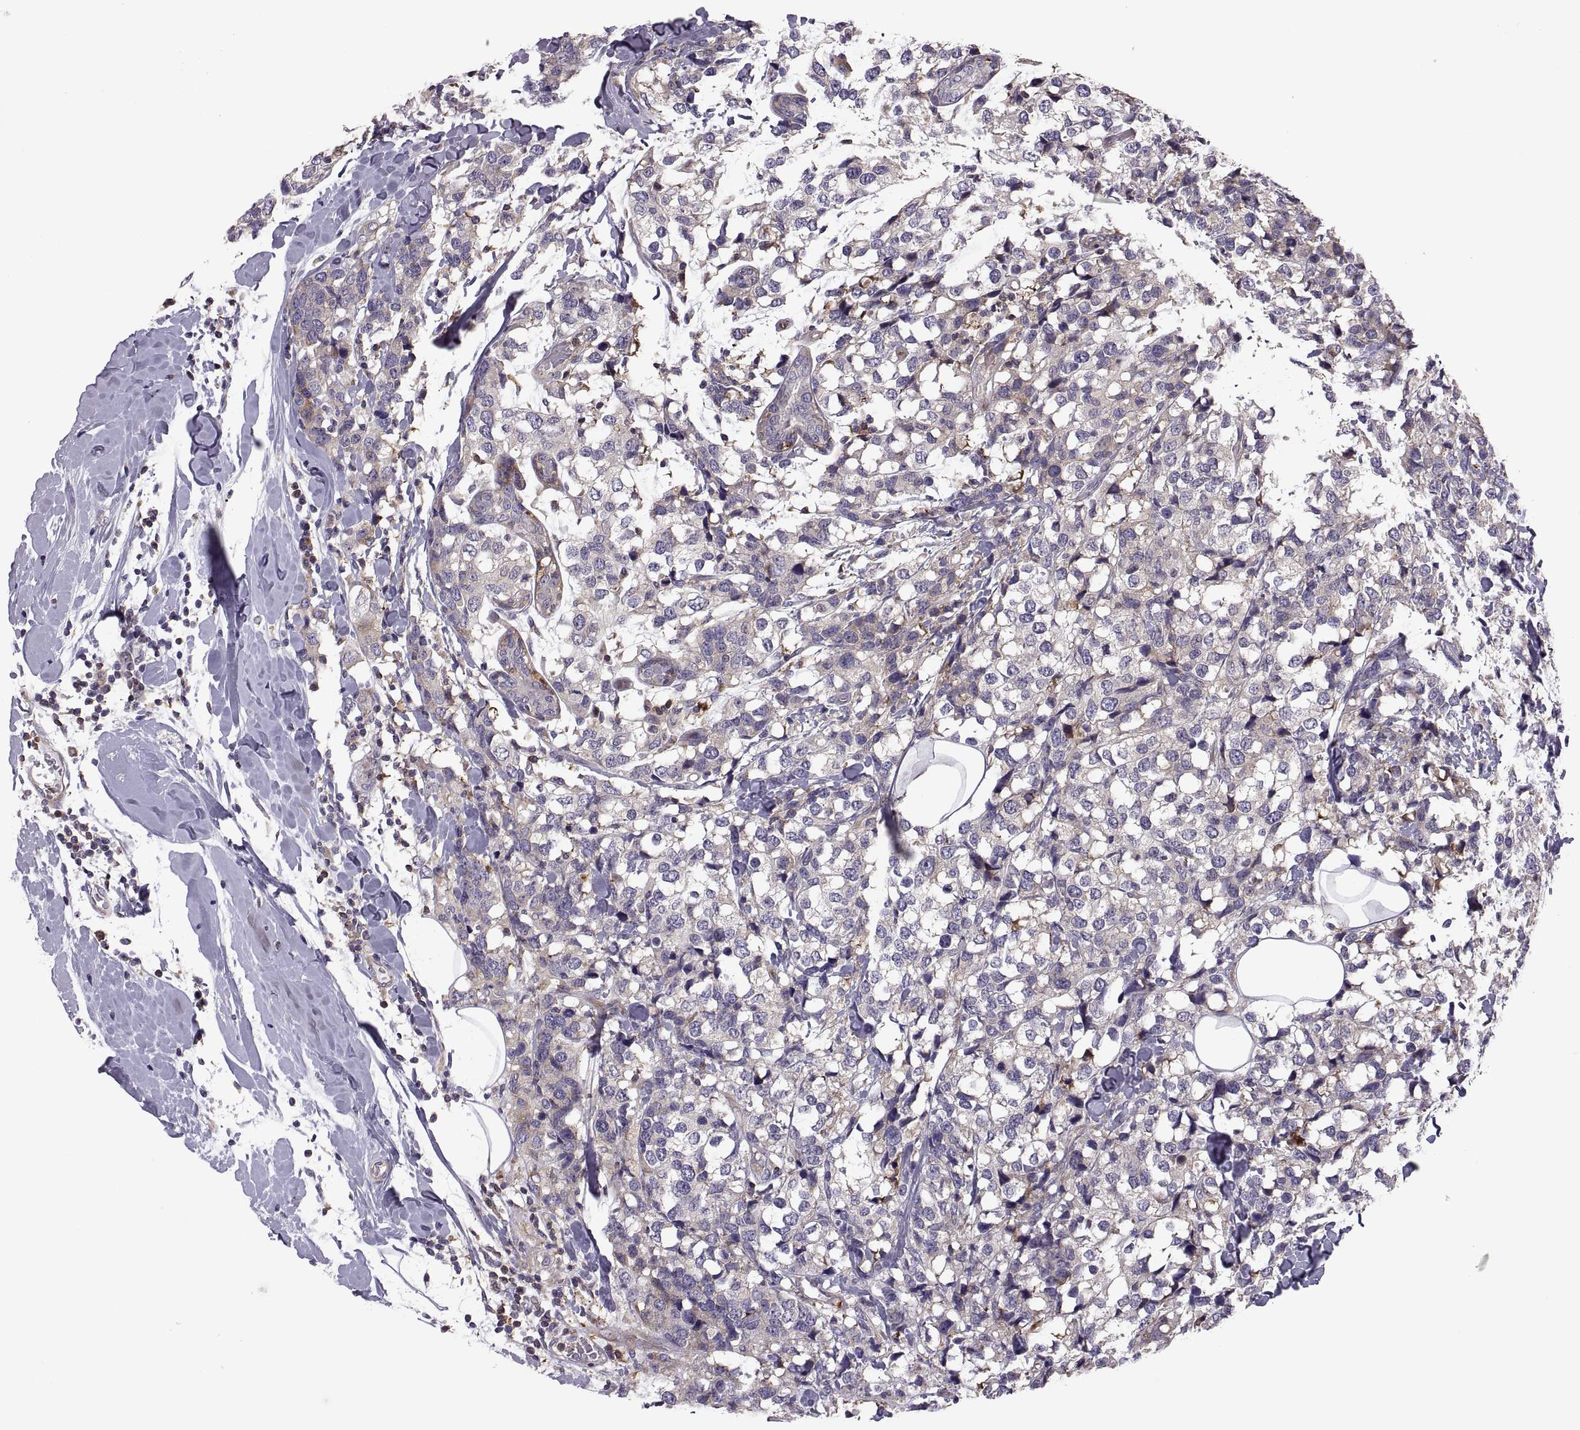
{"staining": {"intensity": "weak", "quantity": "<25%", "location": "cytoplasmic/membranous"}, "tissue": "breast cancer", "cell_type": "Tumor cells", "image_type": "cancer", "snomed": [{"axis": "morphology", "description": "Lobular carcinoma"}, {"axis": "topography", "description": "Breast"}], "caption": "DAB (3,3'-diaminobenzidine) immunohistochemical staining of breast lobular carcinoma displays no significant staining in tumor cells.", "gene": "SPATA32", "patient": {"sex": "female", "age": 59}}